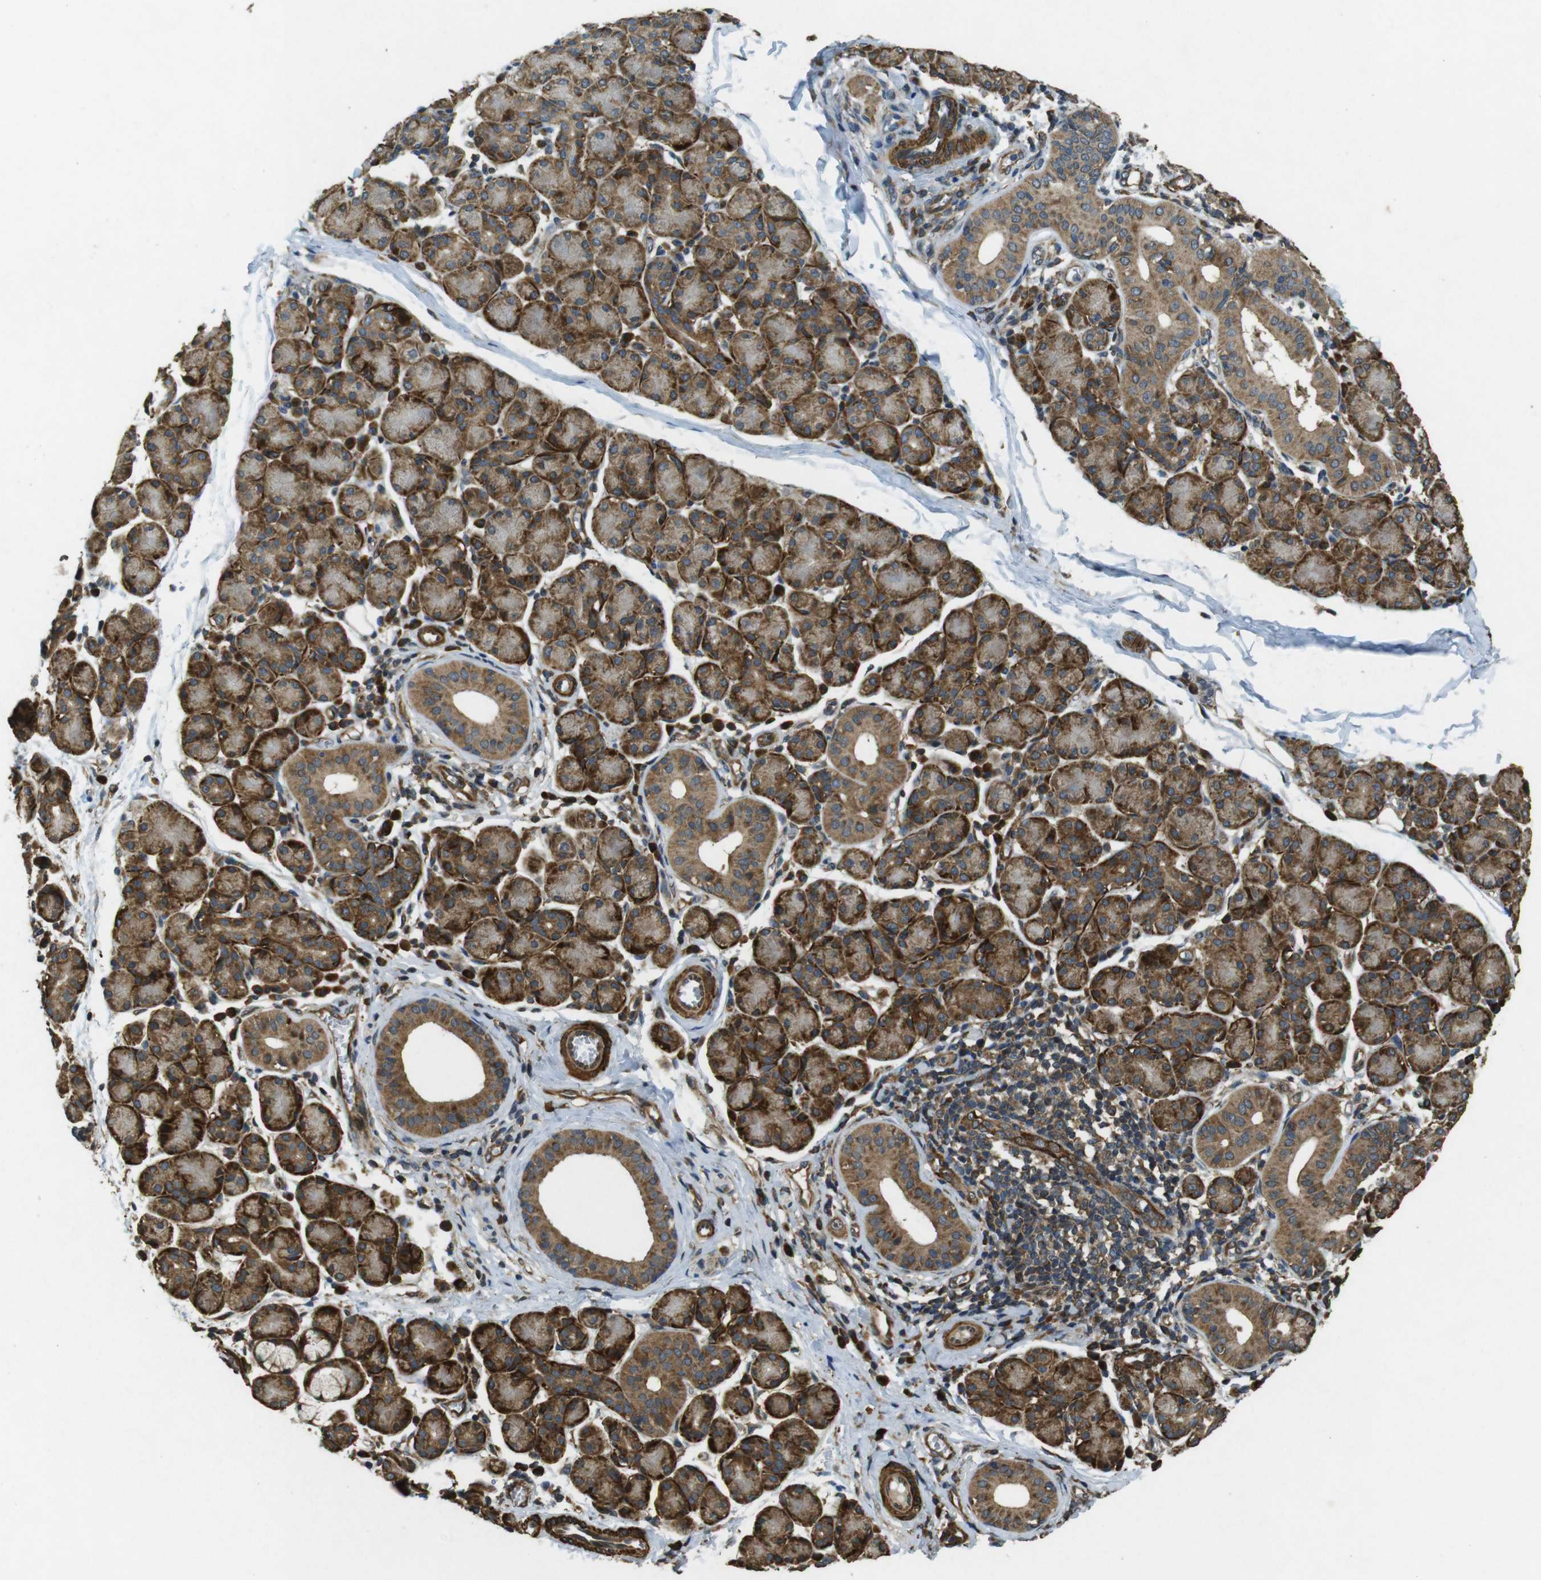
{"staining": {"intensity": "moderate", "quantity": ">75%", "location": "cytoplasmic/membranous"}, "tissue": "salivary gland", "cell_type": "Glandular cells", "image_type": "normal", "snomed": [{"axis": "morphology", "description": "Normal tissue, NOS"}, {"axis": "morphology", "description": "Inflammation, NOS"}, {"axis": "topography", "description": "Lymph node"}, {"axis": "topography", "description": "Salivary gland"}], "caption": "Immunohistochemistry of benign salivary gland shows medium levels of moderate cytoplasmic/membranous positivity in approximately >75% of glandular cells.", "gene": "BNIP3", "patient": {"sex": "male", "age": 3}}